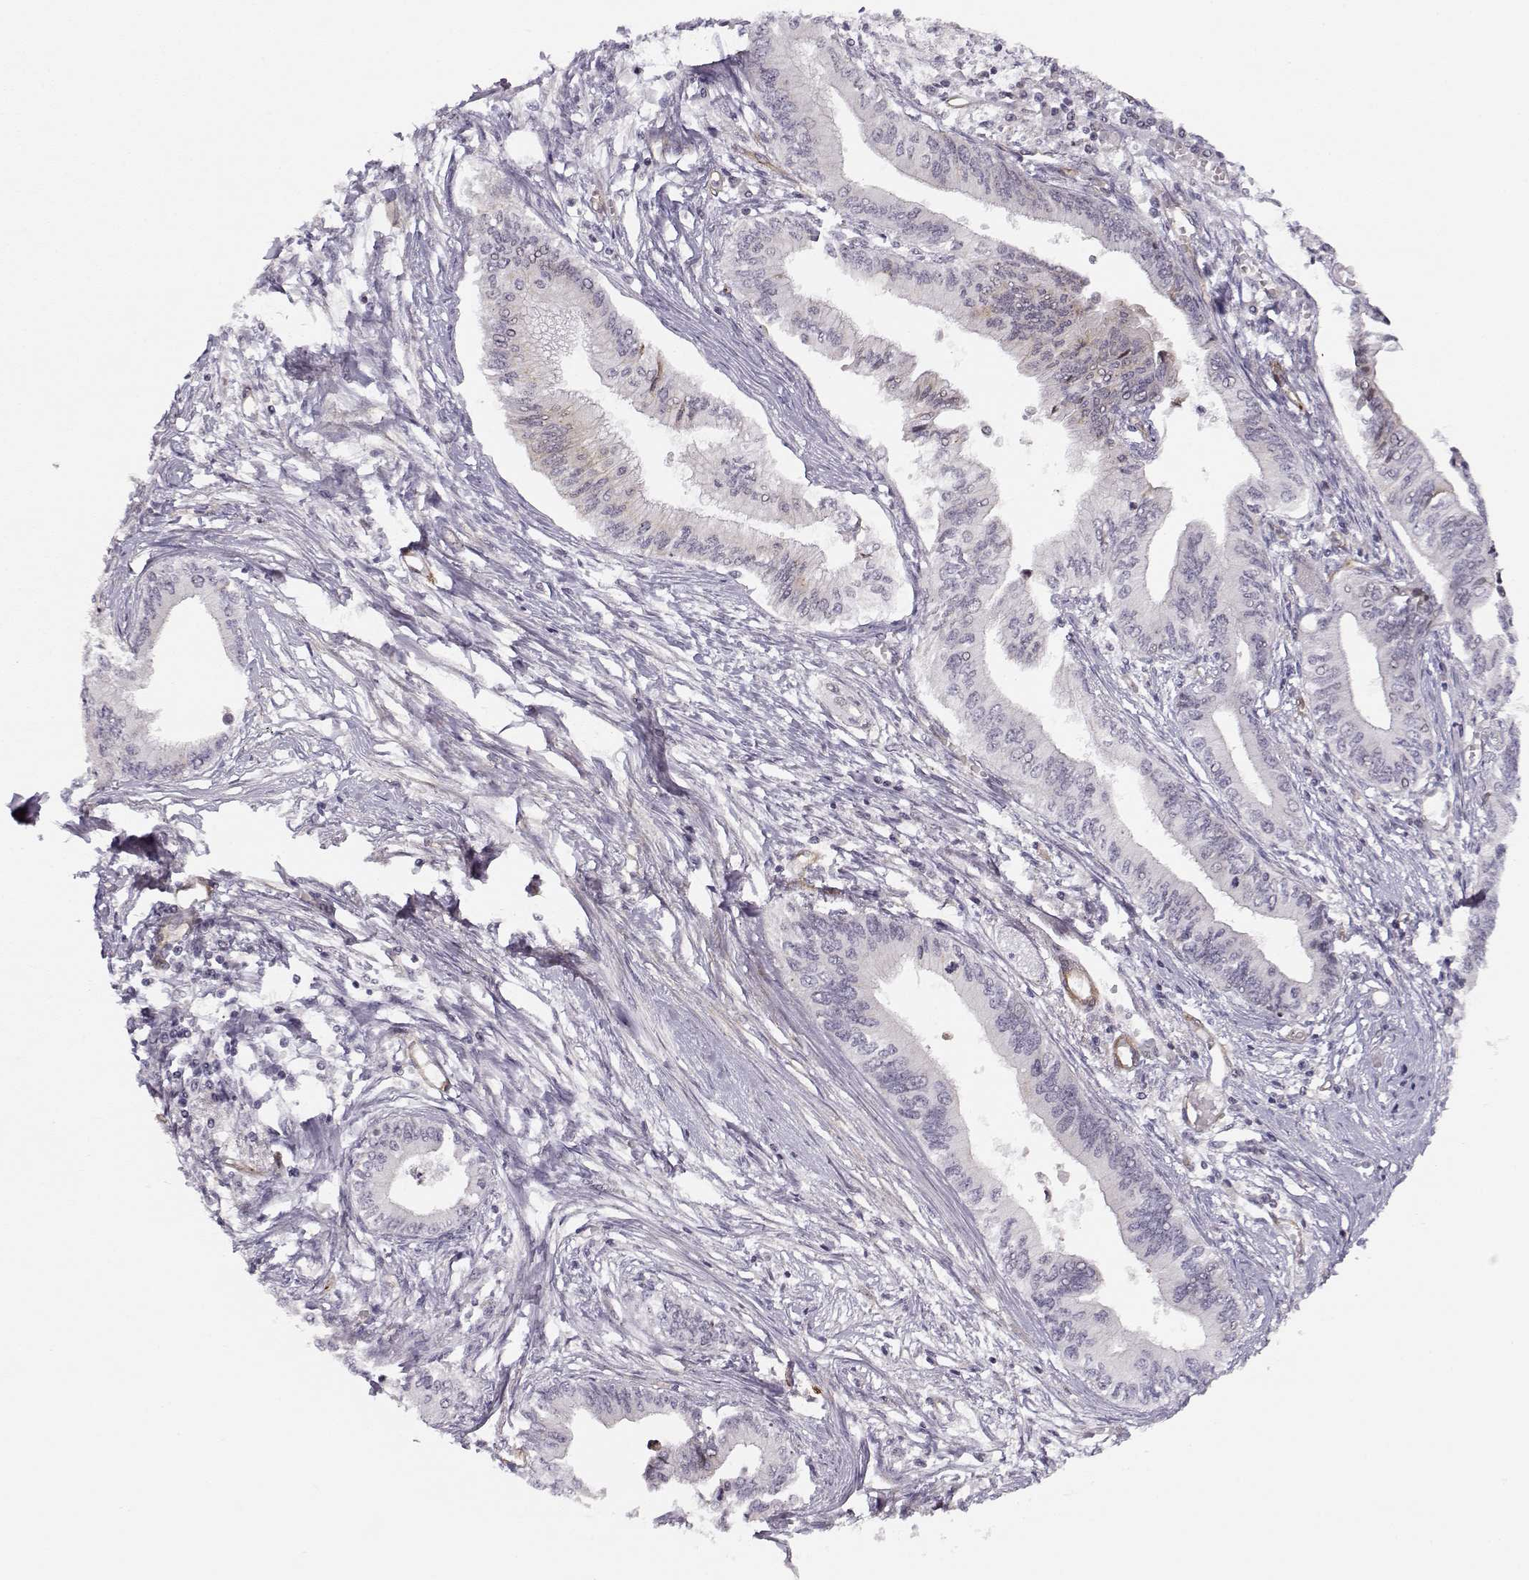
{"staining": {"intensity": "negative", "quantity": "none", "location": "none"}, "tissue": "pancreatic cancer", "cell_type": "Tumor cells", "image_type": "cancer", "snomed": [{"axis": "morphology", "description": "Adenocarcinoma, NOS"}, {"axis": "topography", "description": "Pancreas"}], "caption": "Protein analysis of pancreatic cancer shows no significant staining in tumor cells.", "gene": "CIR1", "patient": {"sex": "female", "age": 61}}